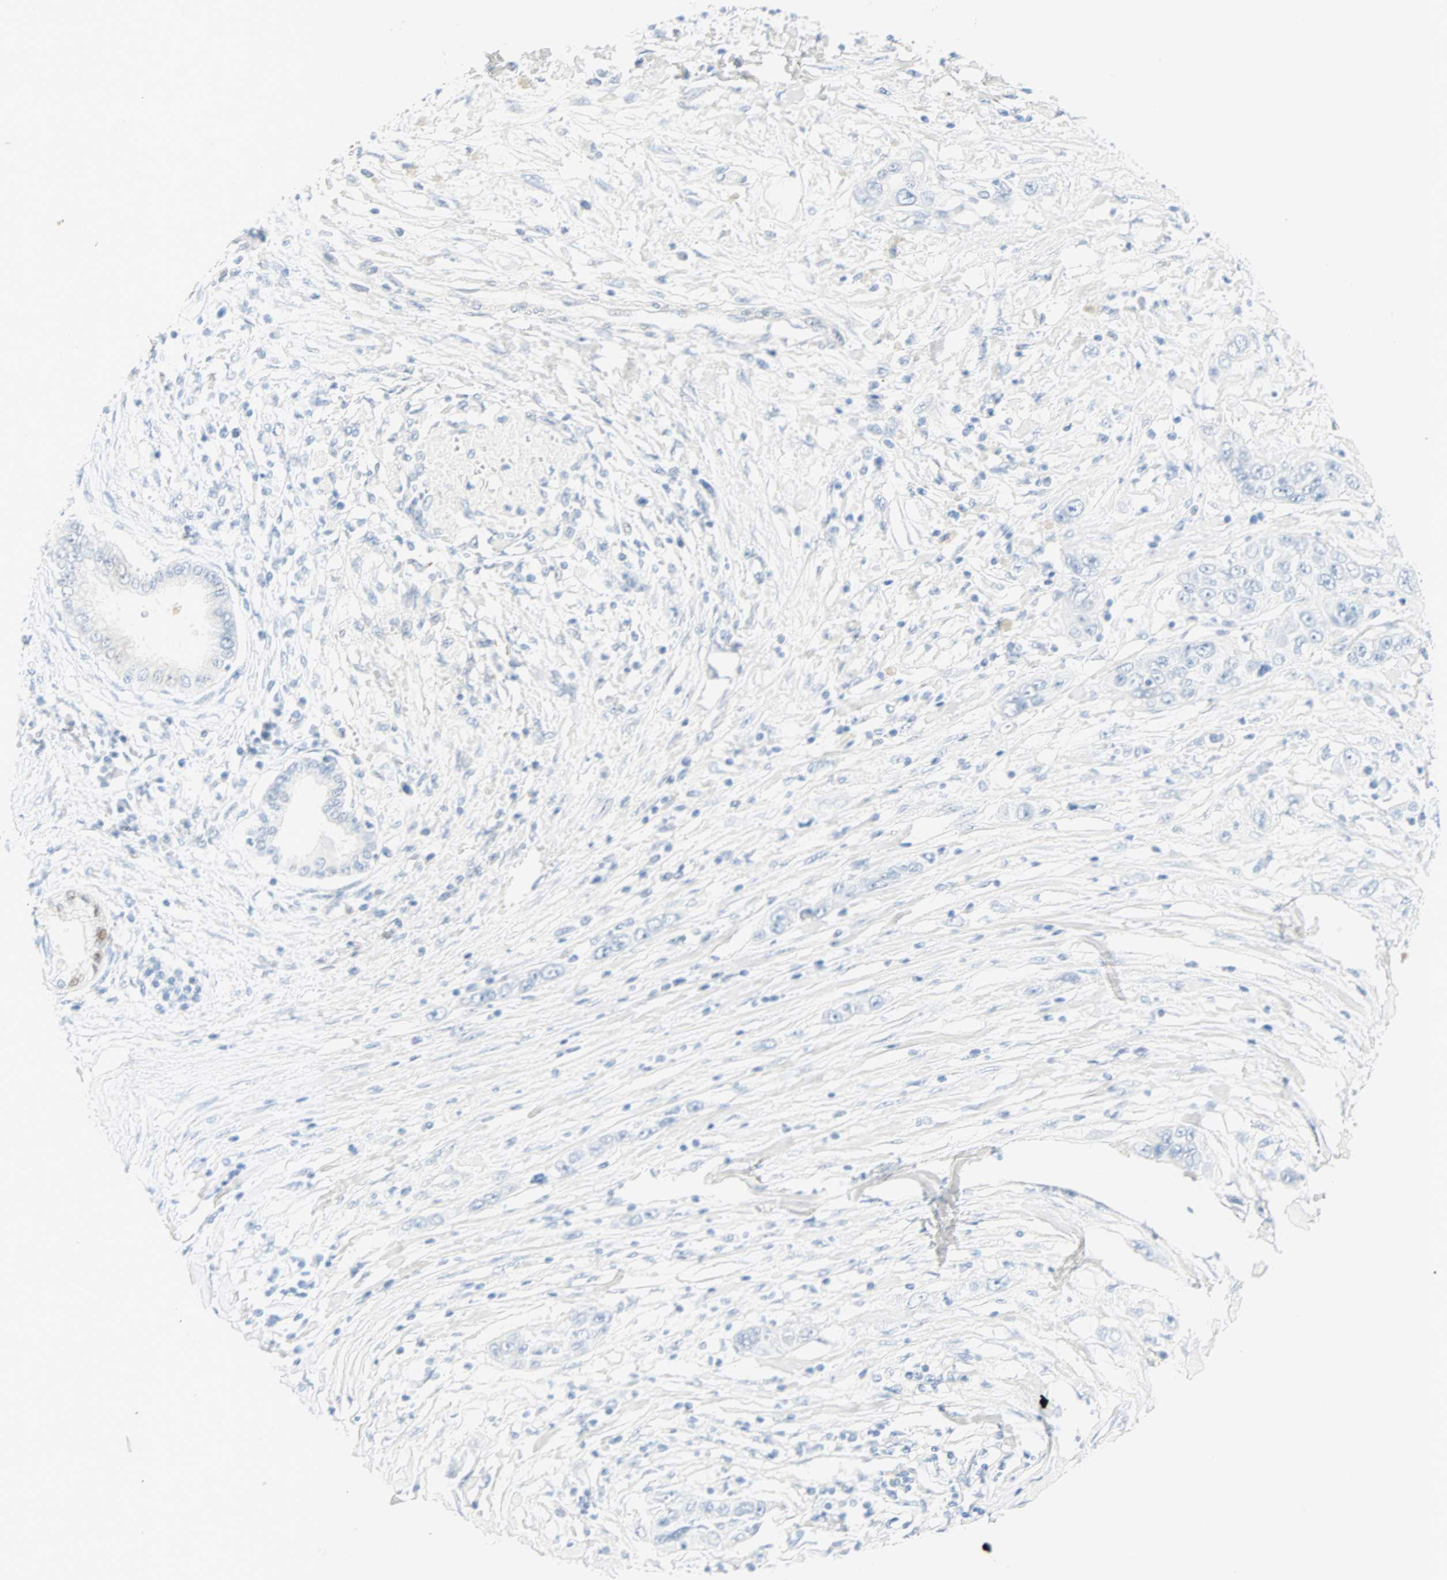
{"staining": {"intensity": "negative", "quantity": "none", "location": "none"}, "tissue": "pancreatic cancer", "cell_type": "Tumor cells", "image_type": "cancer", "snomed": [{"axis": "morphology", "description": "Adenocarcinoma, NOS"}, {"axis": "topography", "description": "Pancreas"}], "caption": "DAB (3,3'-diaminobenzidine) immunohistochemical staining of pancreatic adenocarcinoma displays no significant expression in tumor cells.", "gene": "SELENBP1", "patient": {"sex": "female", "age": 70}}